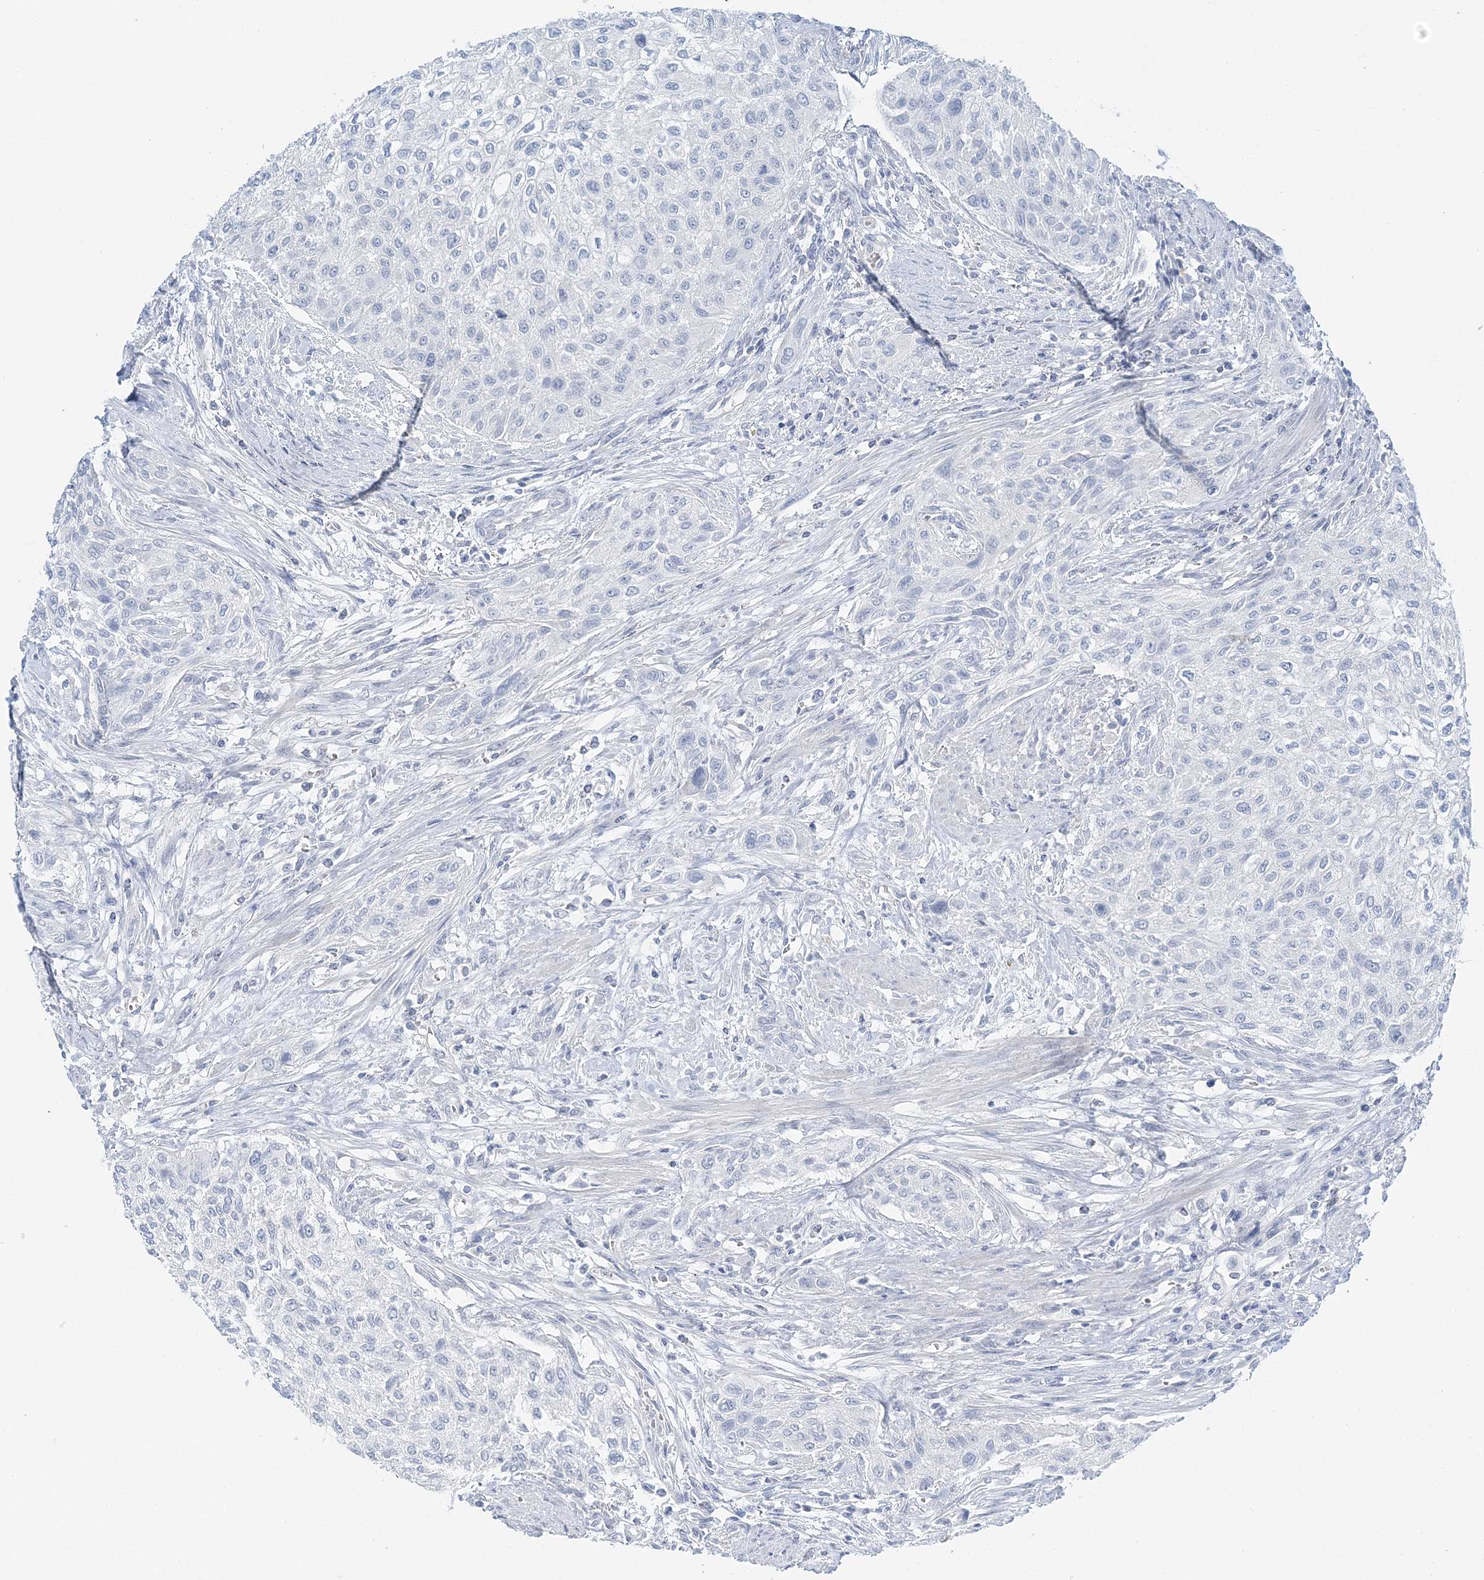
{"staining": {"intensity": "negative", "quantity": "none", "location": "none"}, "tissue": "urothelial cancer", "cell_type": "Tumor cells", "image_type": "cancer", "snomed": [{"axis": "morphology", "description": "Urothelial carcinoma, High grade"}, {"axis": "topography", "description": "Urinary bladder"}], "caption": "Immunohistochemistry of human urothelial carcinoma (high-grade) displays no staining in tumor cells.", "gene": "VILL", "patient": {"sex": "male", "age": 35}}